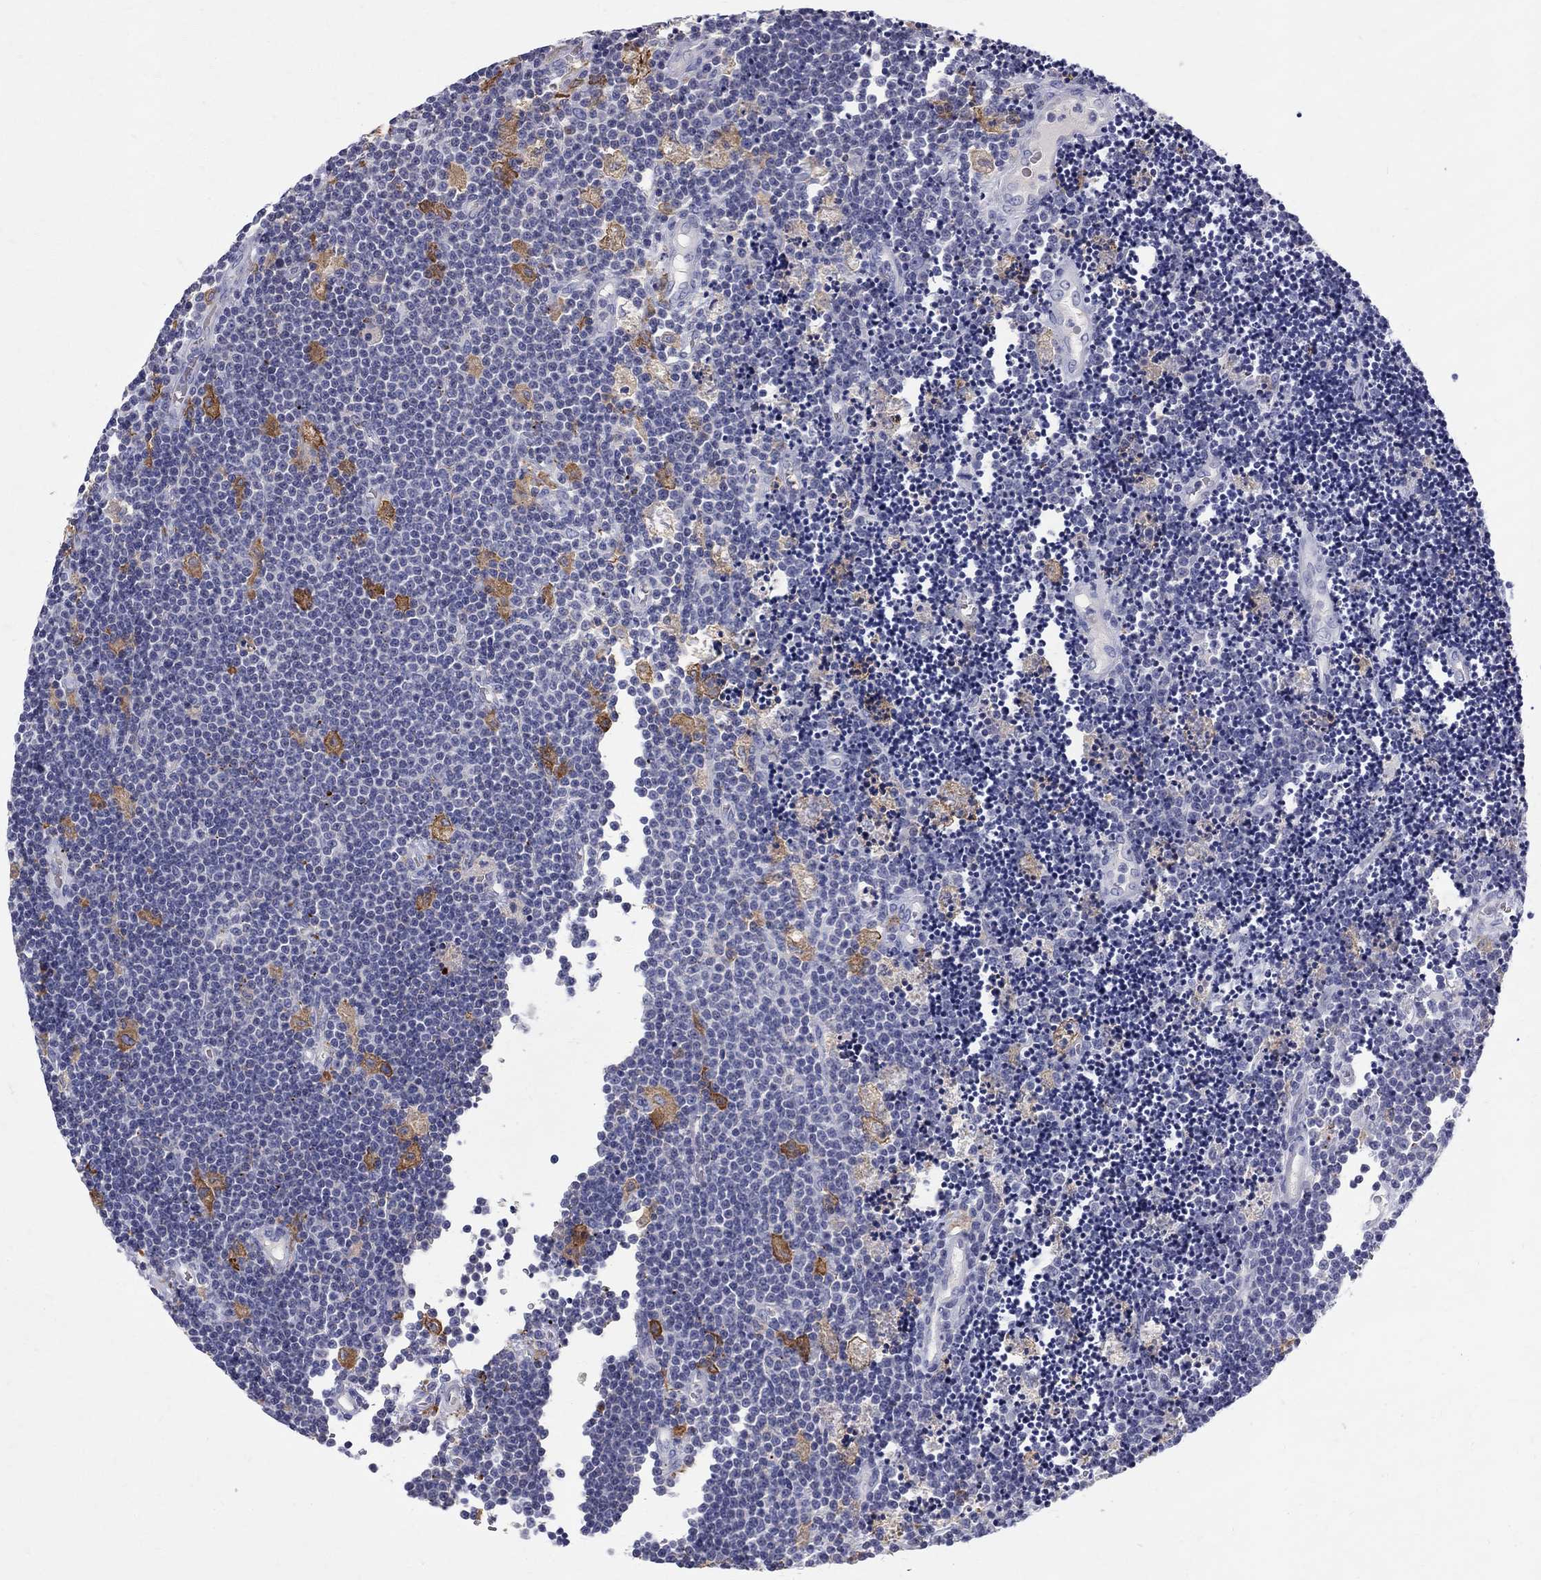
{"staining": {"intensity": "negative", "quantity": "none", "location": "none"}, "tissue": "lymphoma", "cell_type": "Tumor cells", "image_type": "cancer", "snomed": [{"axis": "morphology", "description": "Malignant lymphoma, non-Hodgkin's type, Low grade"}, {"axis": "topography", "description": "Brain"}], "caption": "The immunohistochemistry (IHC) image has no significant expression in tumor cells of malignant lymphoma, non-Hodgkin's type (low-grade) tissue.", "gene": "AGER", "patient": {"sex": "female", "age": 66}}